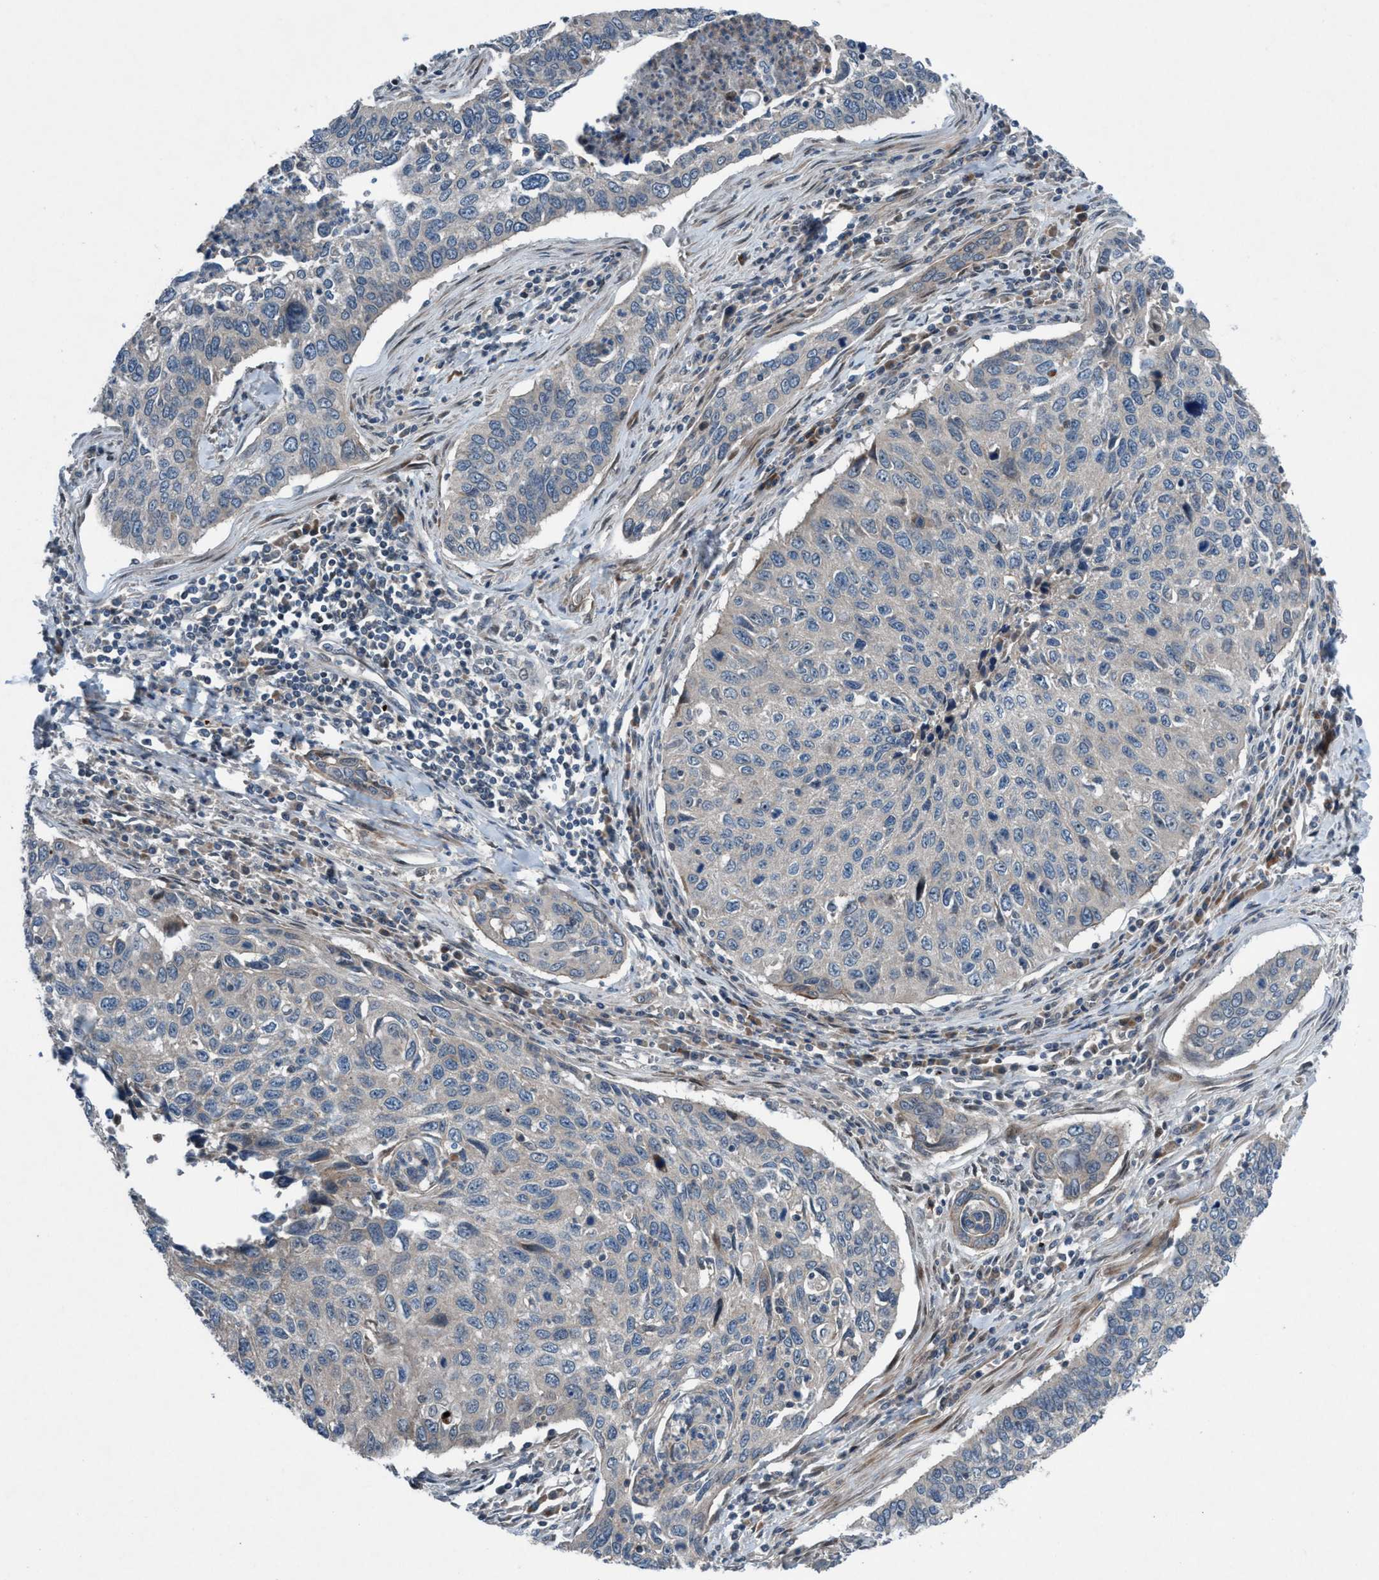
{"staining": {"intensity": "weak", "quantity": "<25%", "location": "cytoplasmic/membranous"}, "tissue": "cervical cancer", "cell_type": "Tumor cells", "image_type": "cancer", "snomed": [{"axis": "morphology", "description": "Squamous cell carcinoma, NOS"}, {"axis": "topography", "description": "Cervix"}], "caption": "Cervical cancer (squamous cell carcinoma) was stained to show a protein in brown. There is no significant expression in tumor cells.", "gene": "NISCH", "patient": {"sex": "female", "age": 53}}